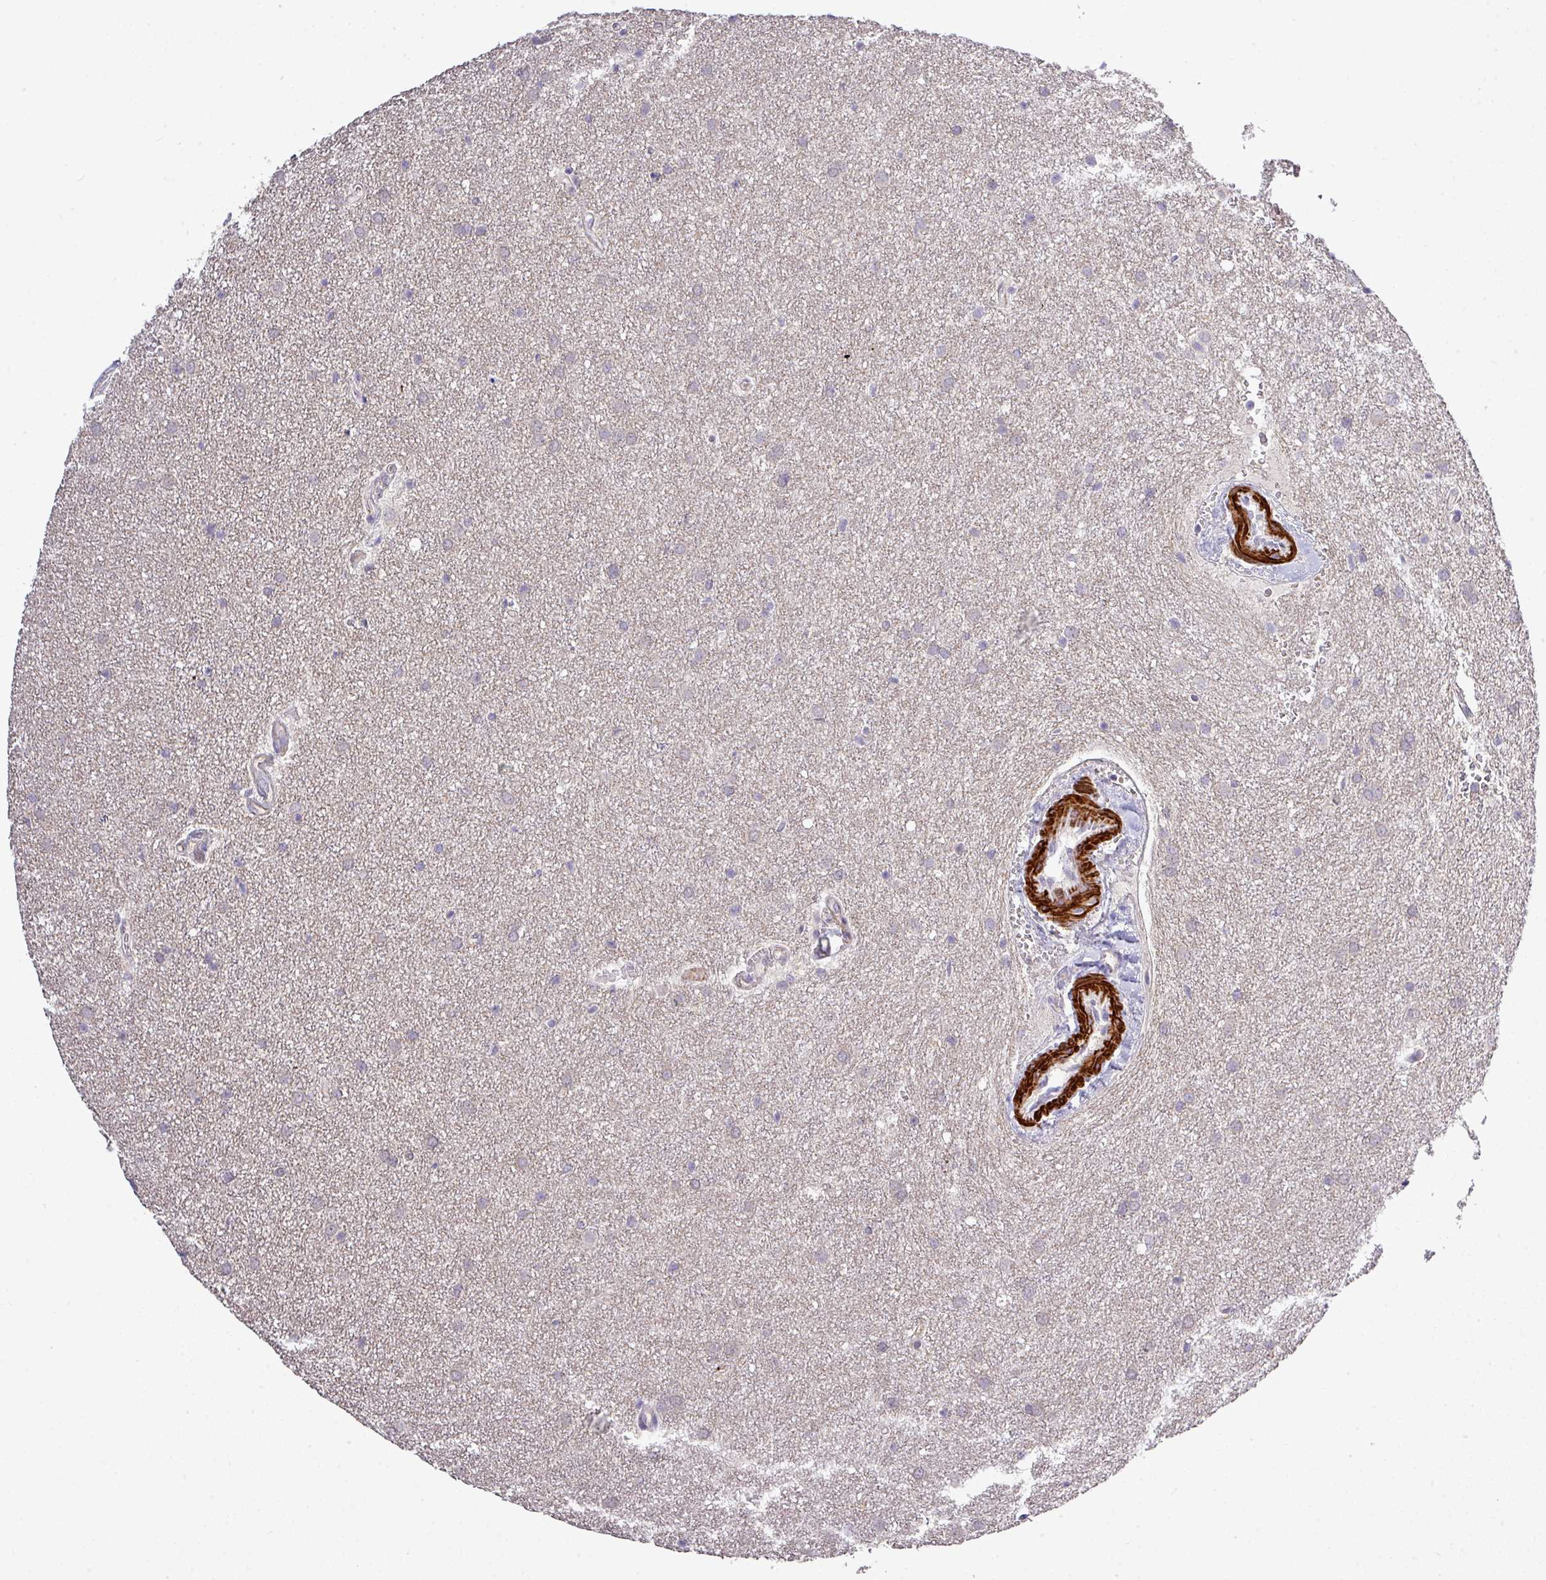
{"staining": {"intensity": "negative", "quantity": "none", "location": "none"}, "tissue": "glioma", "cell_type": "Tumor cells", "image_type": "cancer", "snomed": [{"axis": "morphology", "description": "Glioma, malignant, Low grade"}, {"axis": "topography", "description": "Cerebellum"}], "caption": "DAB immunohistochemical staining of glioma exhibits no significant expression in tumor cells.", "gene": "TPRA1", "patient": {"sex": "female", "age": 5}}